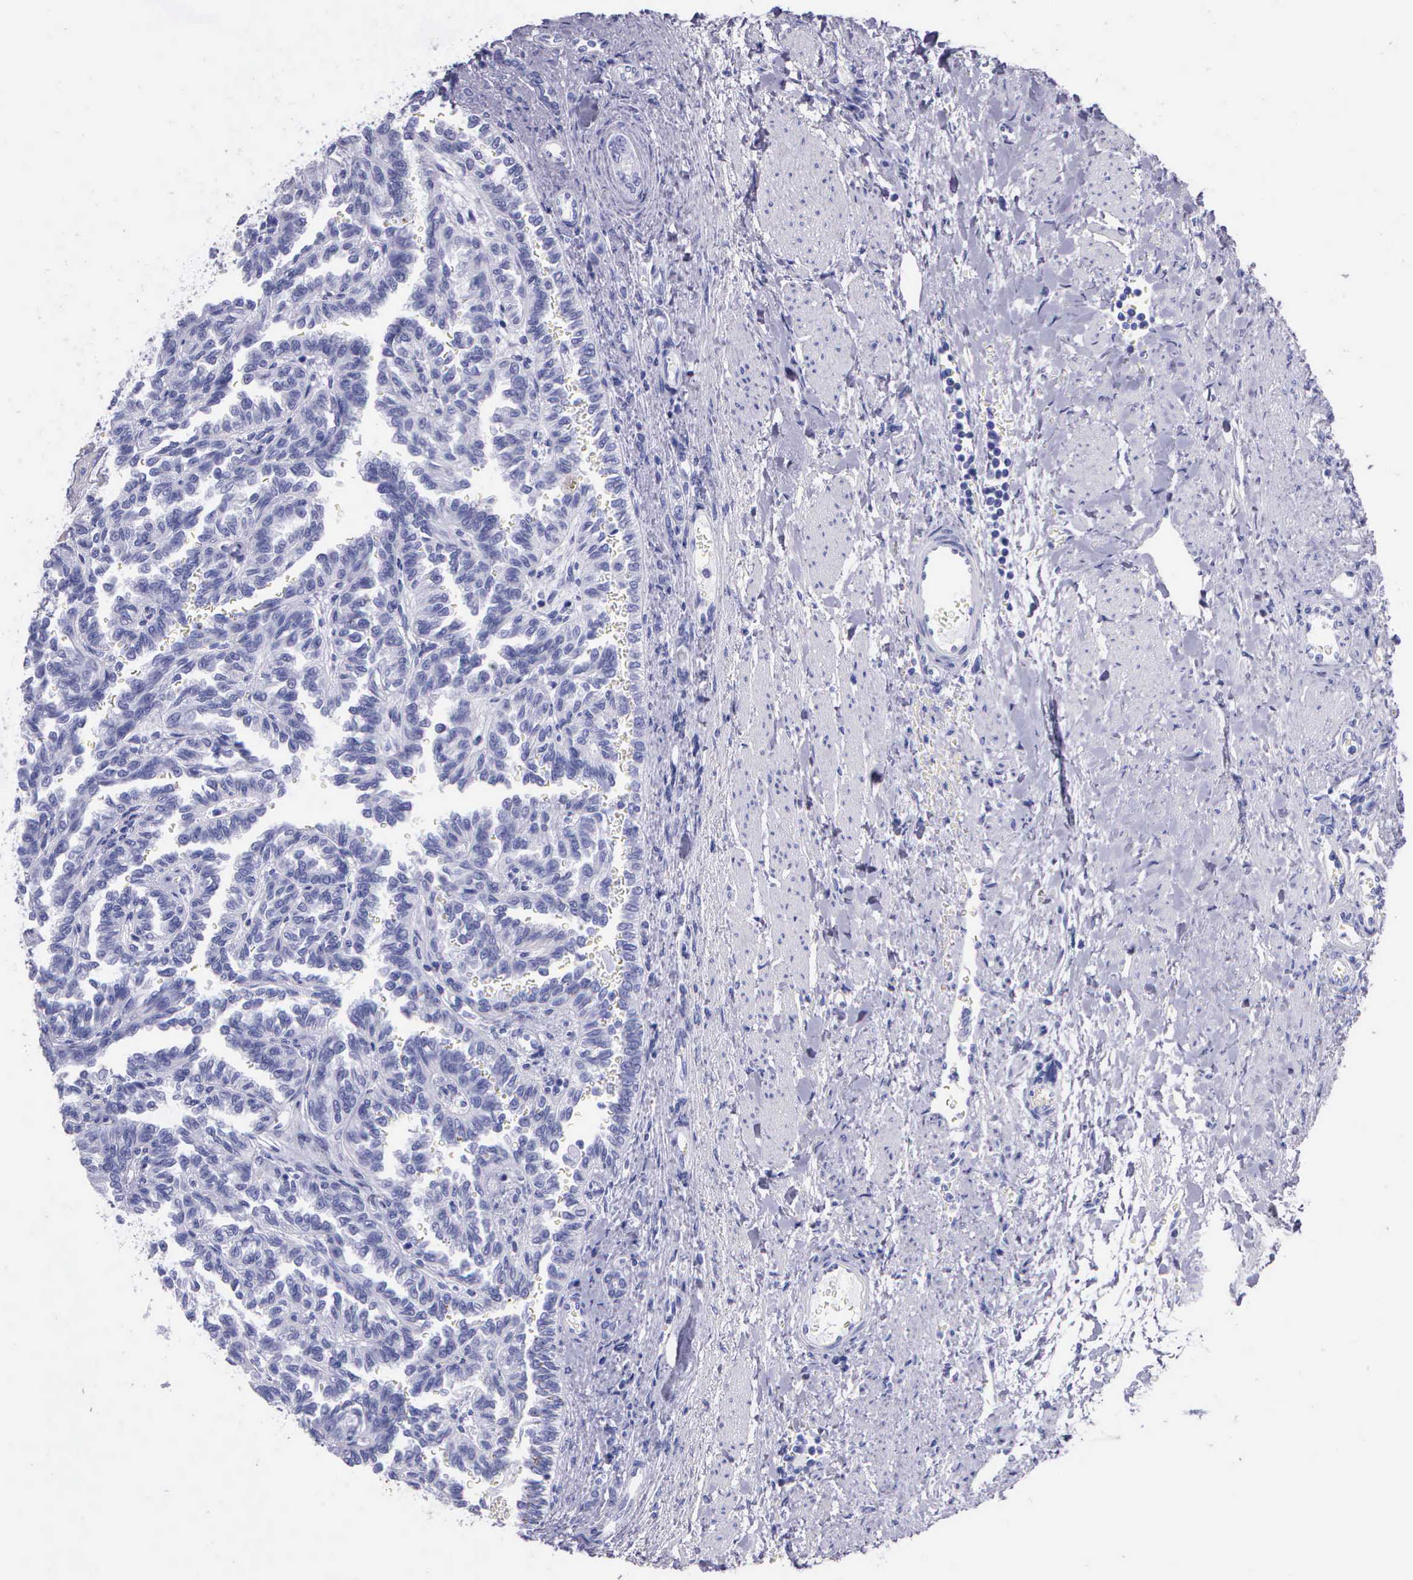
{"staining": {"intensity": "negative", "quantity": "none", "location": "none"}, "tissue": "renal cancer", "cell_type": "Tumor cells", "image_type": "cancer", "snomed": [{"axis": "morphology", "description": "Inflammation, NOS"}, {"axis": "morphology", "description": "Adenocarcinoma, NOS"}, {"axis": "topography", "description": "Kidney"}], "caption": "IHC image of renal cancer (adenocarcinoma) stained for a protein (brown), which shows no staining in tumor cells.", "gene": "KLK3", "patient": {"sex": "male", "age": 68}}